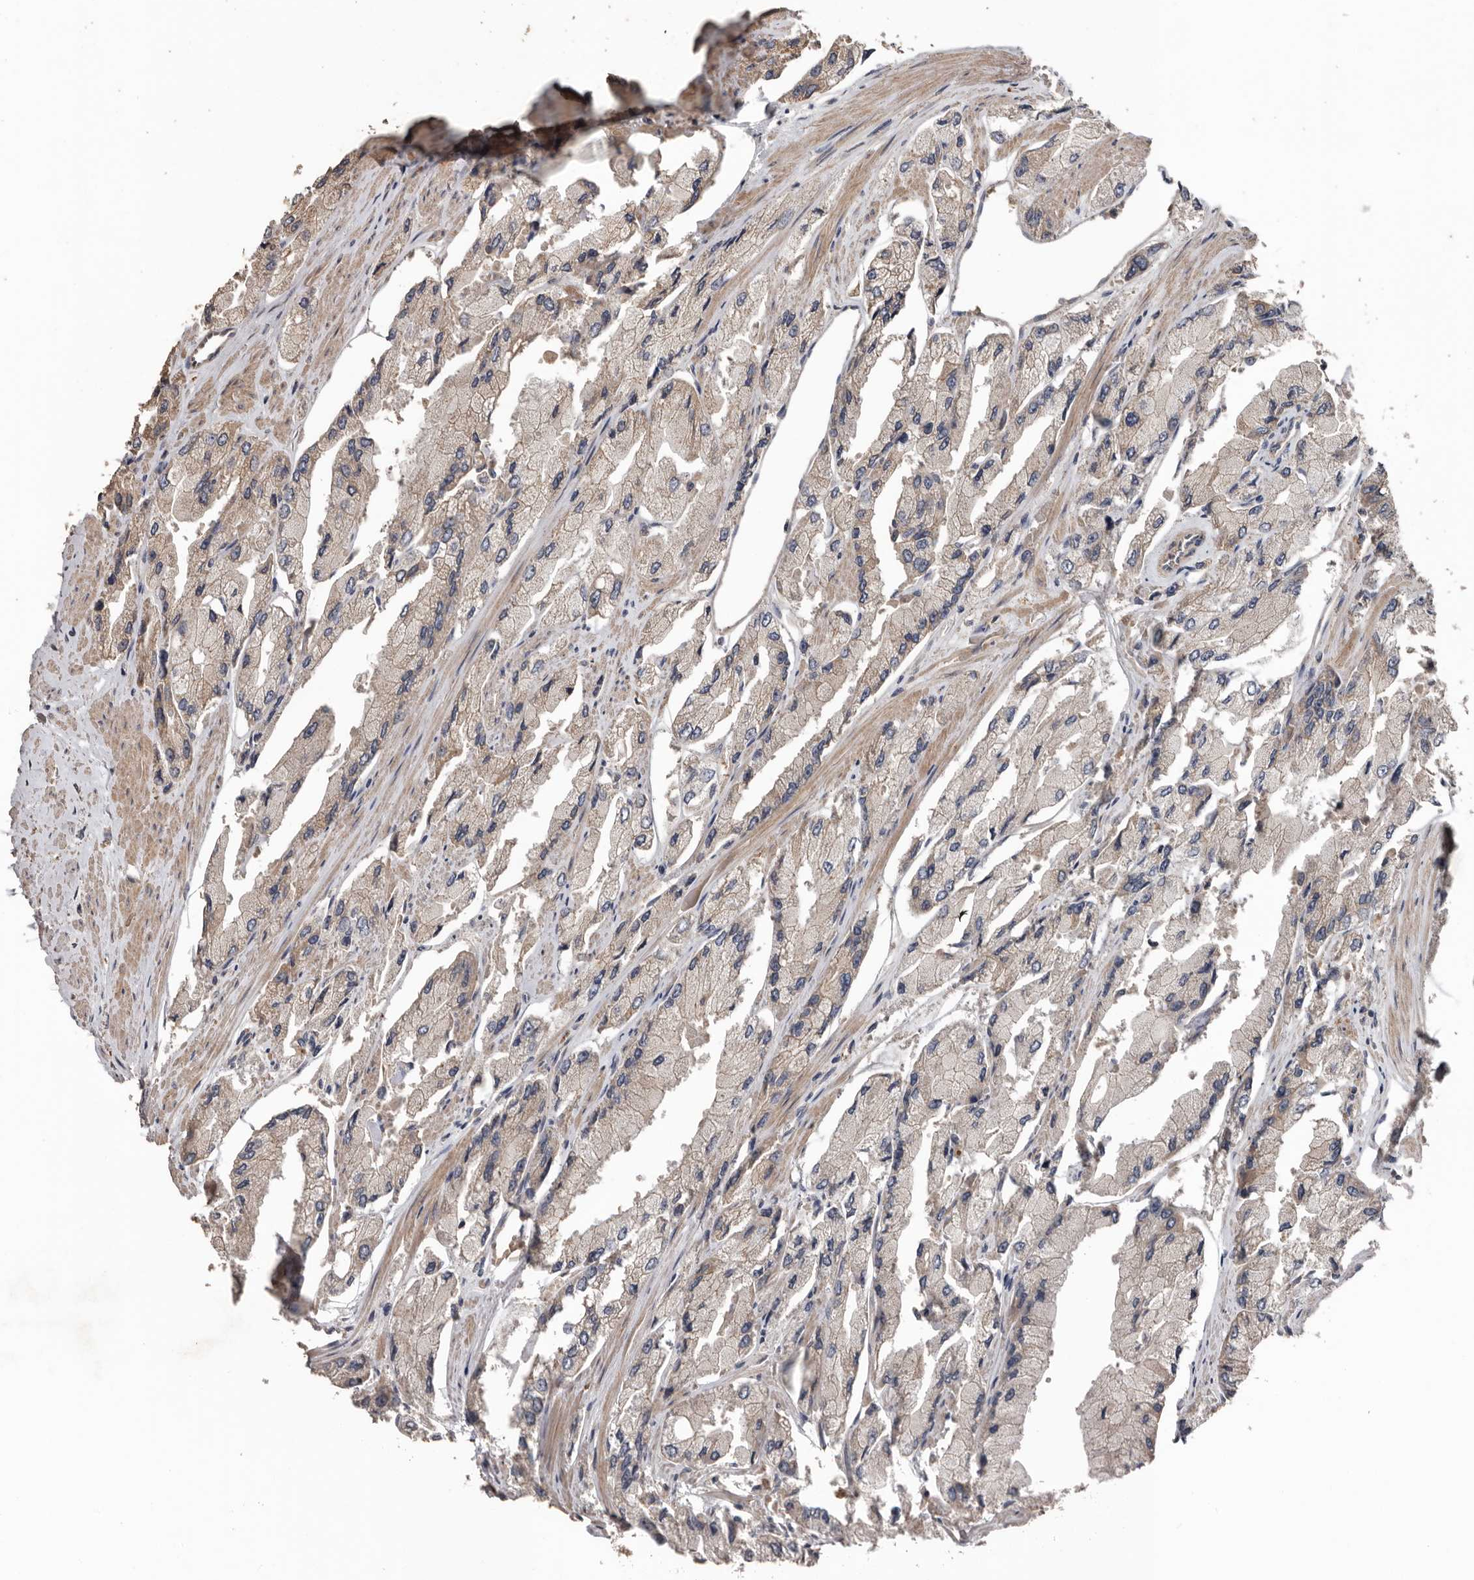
{"staining": {"intensity": "weak", "quantity": "25%-75%", "location": "cytoplasmic/membranous"}, "tissue": "prostate cancer", "cell_type": "Tumor cells", "image_type": "cancer", "snomed": [{"axis": "morphology", "description": "Adenocarcinoma, High grade"}, {"axis": "topography", "description": "Prostate"}], "caption": "Brown immunohistochemical staining in adenocarcinoma (high-grade) (prostate) reveals weak cytoplasmic/membranous positivity in about 25%-75% of tumor cells.", "gene": "HYAL4", "patient": {"sex": "male", "age": 58}}